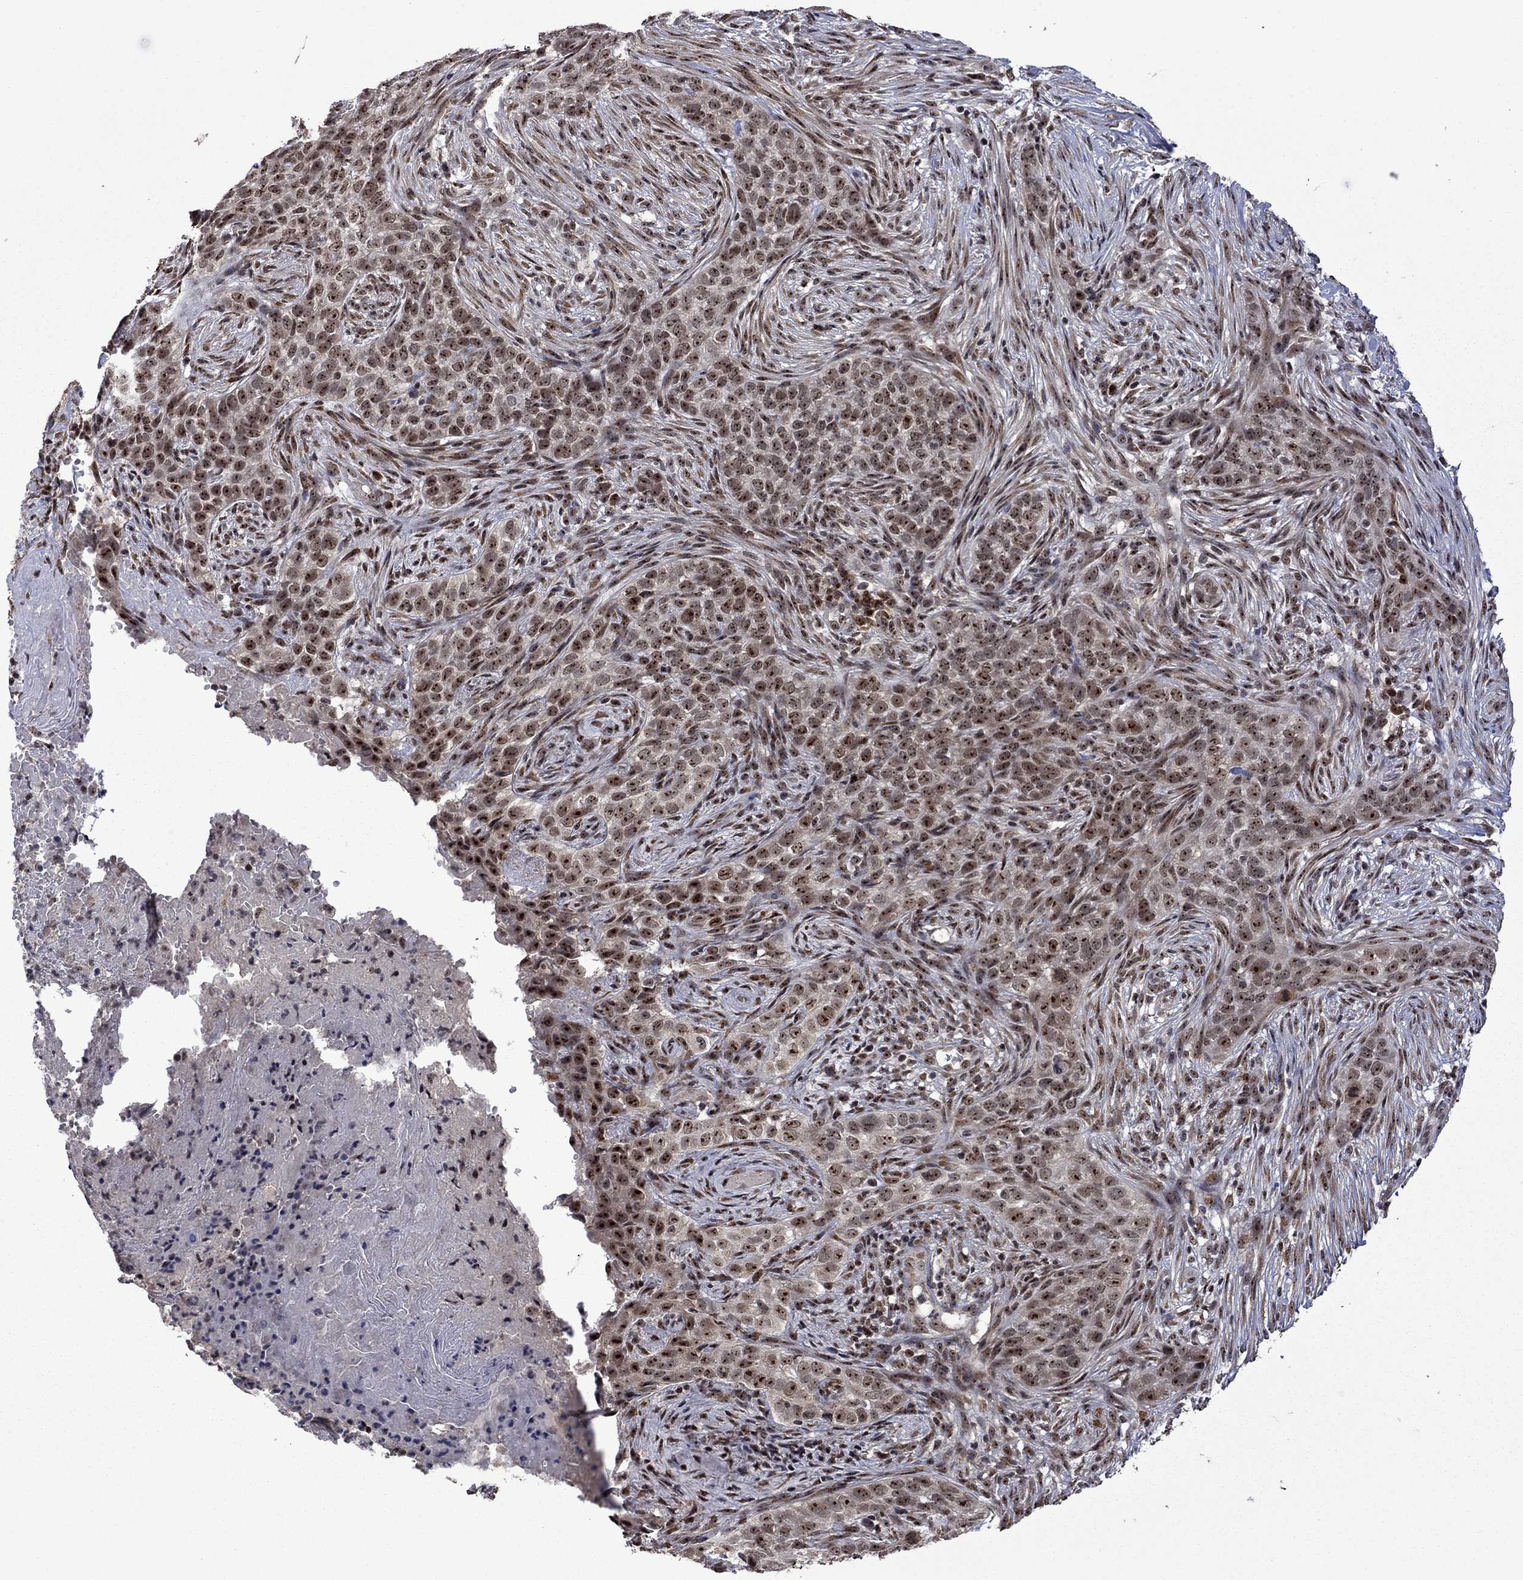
{"staining": {"intensity": "moderate", "quantity": ">75%", "location": "nuclear"}, "tissue": "skin cancer", "cell_type": "Tumor cells", "image_type": "cancer", "snomed": [{"axis": "morphology", "description": "Squamous cell carcinoma, NOS"}, {"axis": "topography", "description": "Skin"}], "caption": "High-magnification brightfield microscopy of skin squamous cell carcinoma stained with DAB (brown) and counterstained with hematoxylin (blue). tumor cells exhibit moderate nuclear positivity is seen in about>75% of cells. (IHC, brightfield microscopy, high magnification).", "gene": "FBL", "patient": {"sex": "male", "age": 88}}